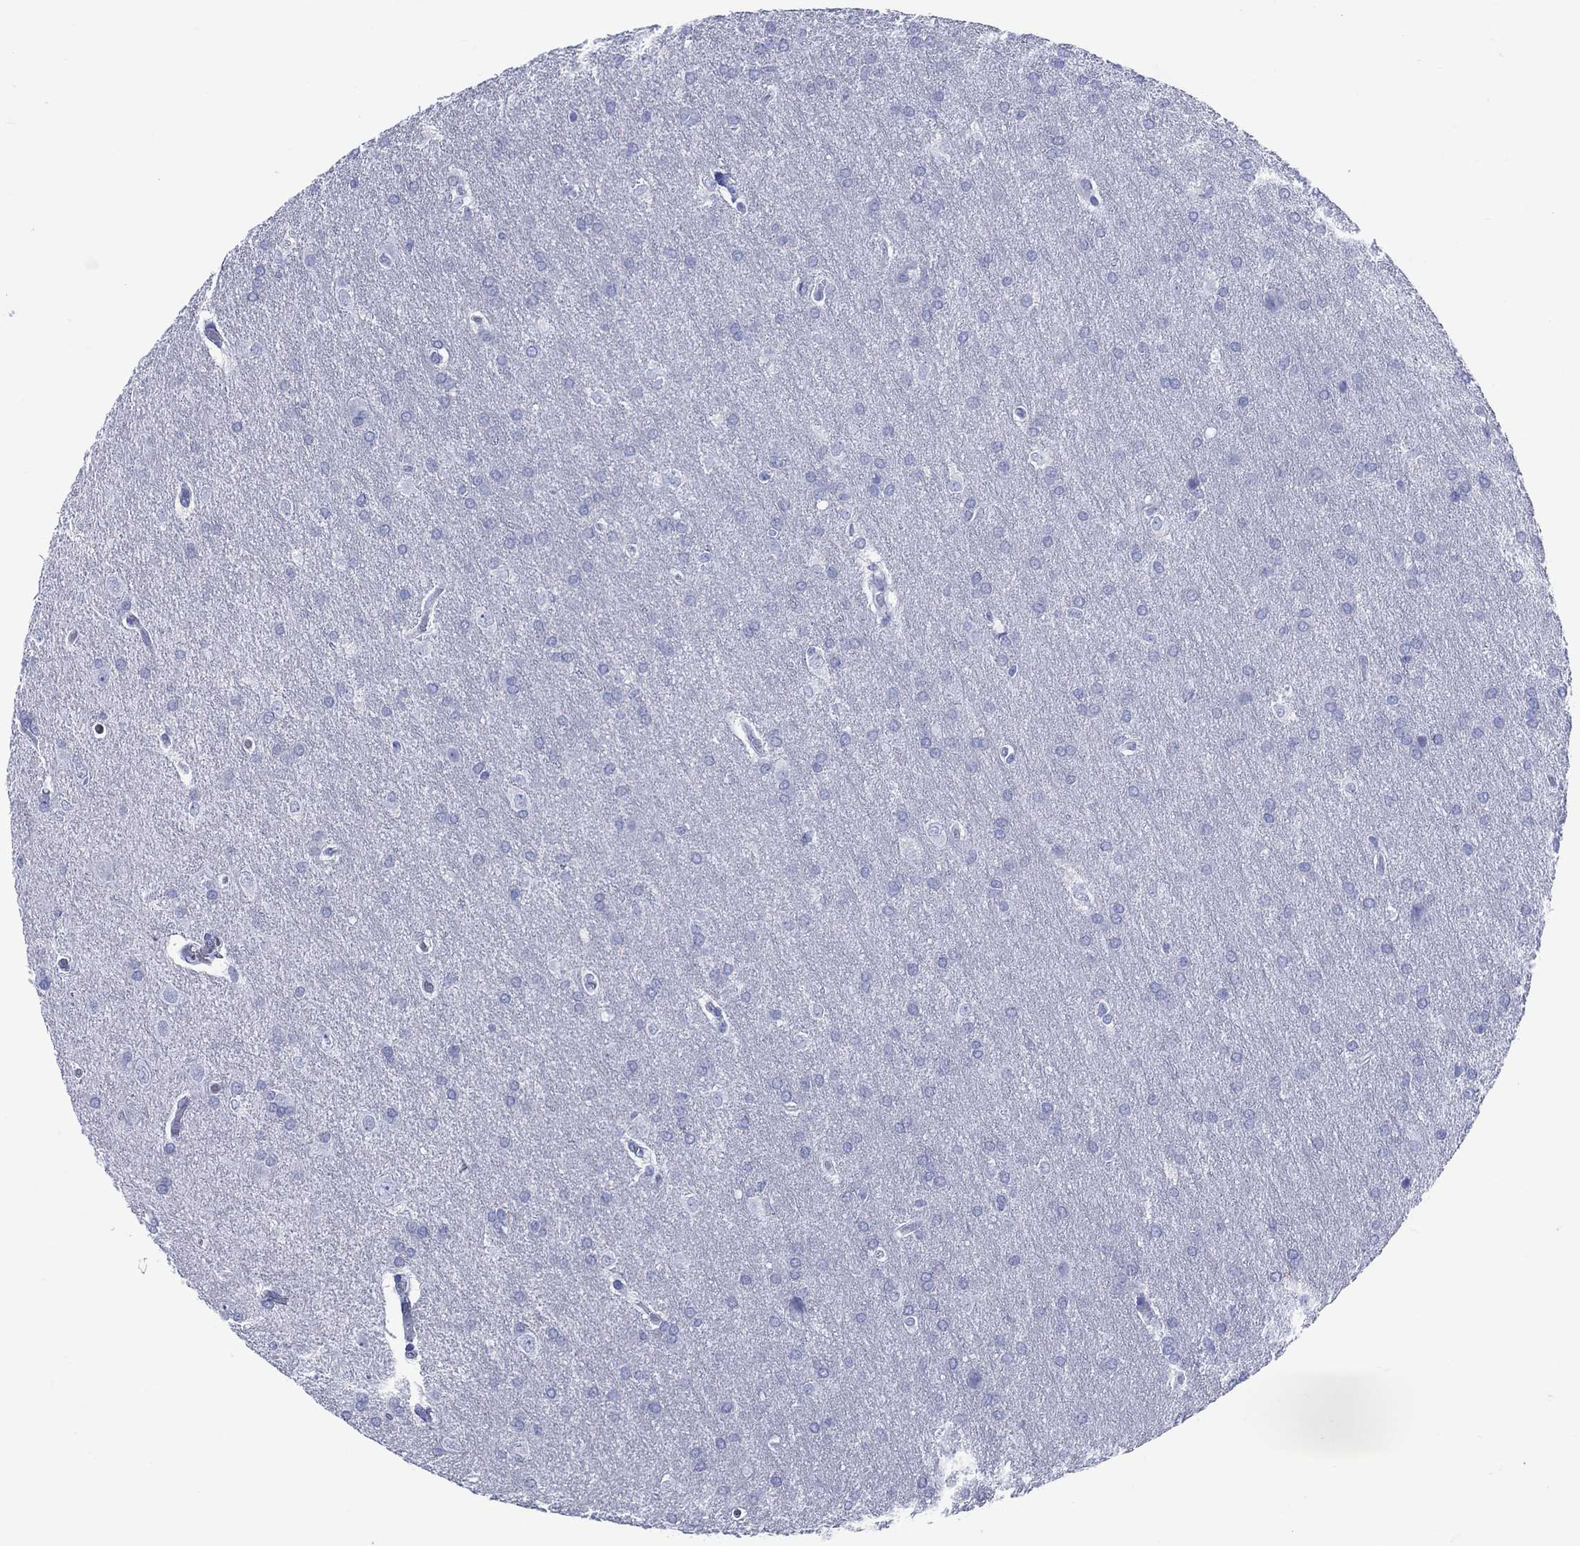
{"staining": {"intensity": "negative", "quantity": "none", "location": "none"}, "tissue": "glioma", "cell_type": "Tumor cells", "image_type": "cancer", "snomed": [{"axis": "morphology", "description": "Glioma, malignant, Low grade"}, {"axis": "topography", "description": "Brain"}], "caption": "Immunohistochemistry micrograph of human glioma stained for a protein (brown), which exhibits no staining in tumor cells.", "gene": "LRRD1", "patient": {"sex": "female", "age": 32}}